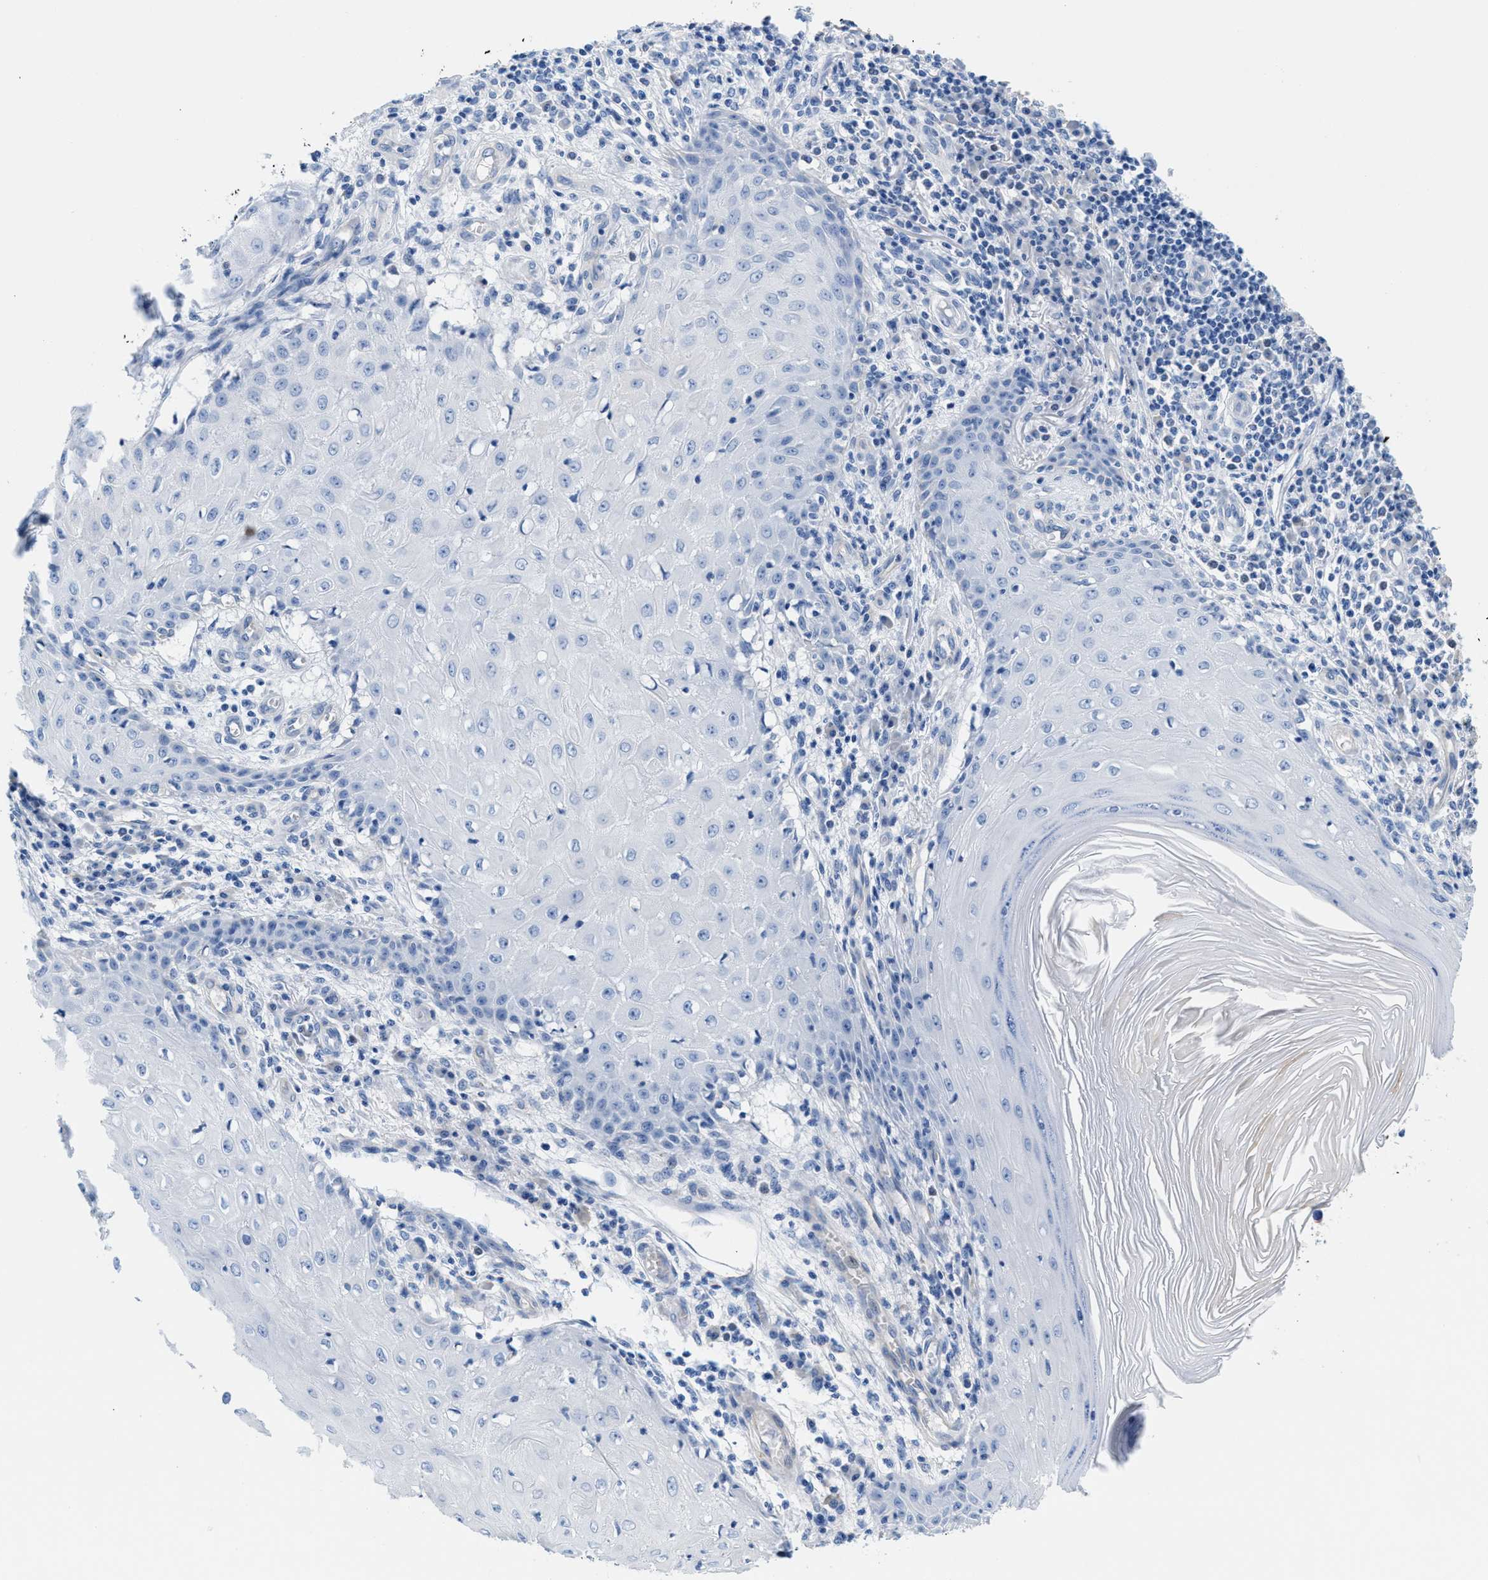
{"staining": {"intensity": "negative", "quantity": "none", "location": "none"}, "tissue": "skin cancer", "cell_type": "Tumor cells", "image_type": "cancer", "snomed": [{"axis": "morphology", "description": "Squamous cell carcinoma, NOS"}, {"axis": "topography", "description": "Skin"}], "caption": "Immunohistochemistry (IHC) photomicrograph of human skin cancer (squamous cell carcinoma) stained for a protein (brown), which exhibits no staining in tumor cells.", "gene": "SLFN13", "patient": {"sex": "female", "age": 73}}